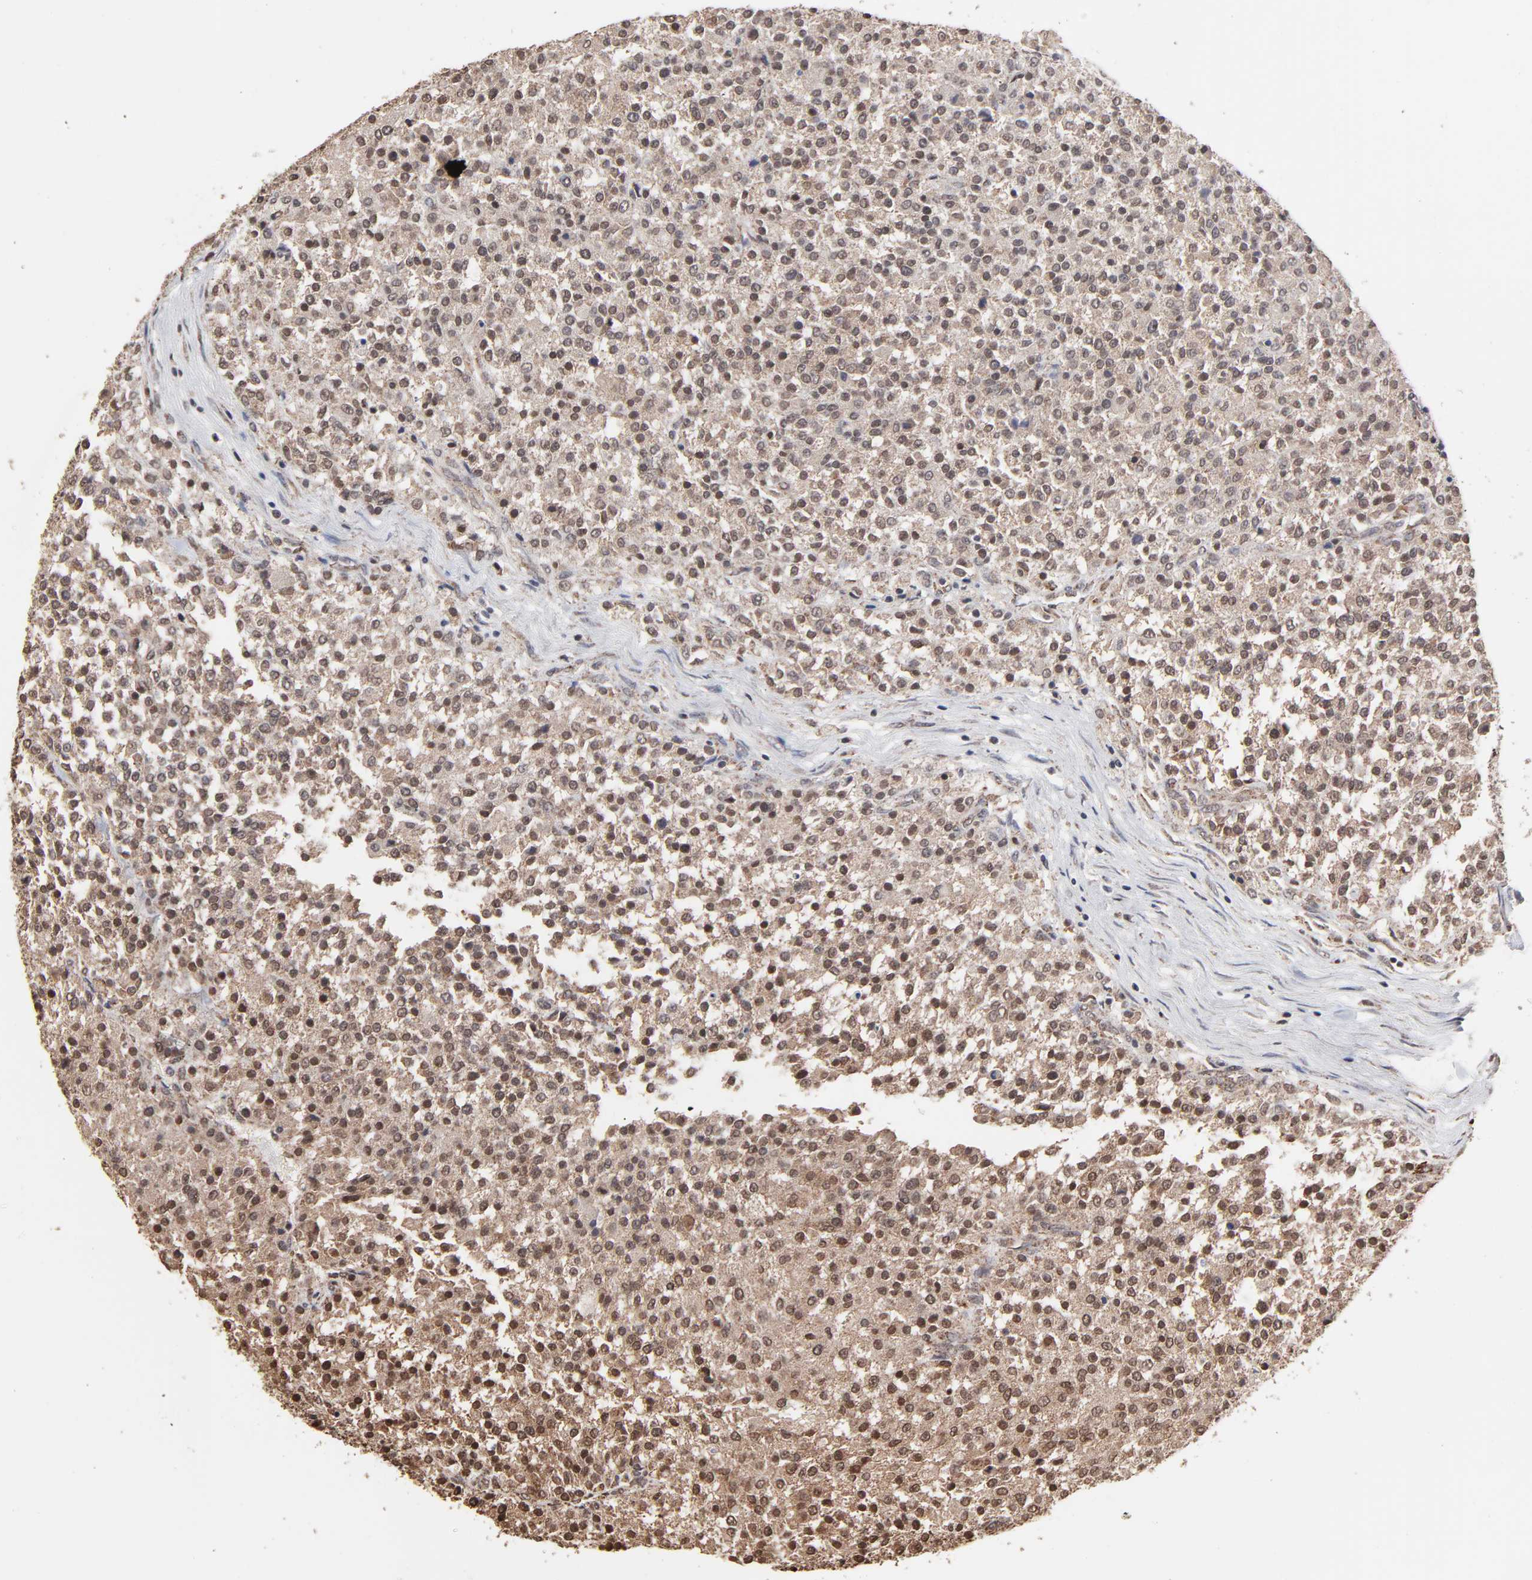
{"staining": {"intensity": "moderate", "quantity": ">75%", "location": "cytoplasmic/membranous,nuclear"}, "tissue": "testis cancer", "cell_type": "Tumor cells", "image_type": "cancer", "snomed": [{"axis": "morphology", "description": "Seminoma, NOS"}, {"axis": "topography", "description": "Testis"}], "caption": "Moderate cytoplasmic/membranous and nuclear protein staining is seen in about >75% of tumor cells in testis seminoma.", "gene": "CHM", "patient": {"sex": "male", "age": 59}}